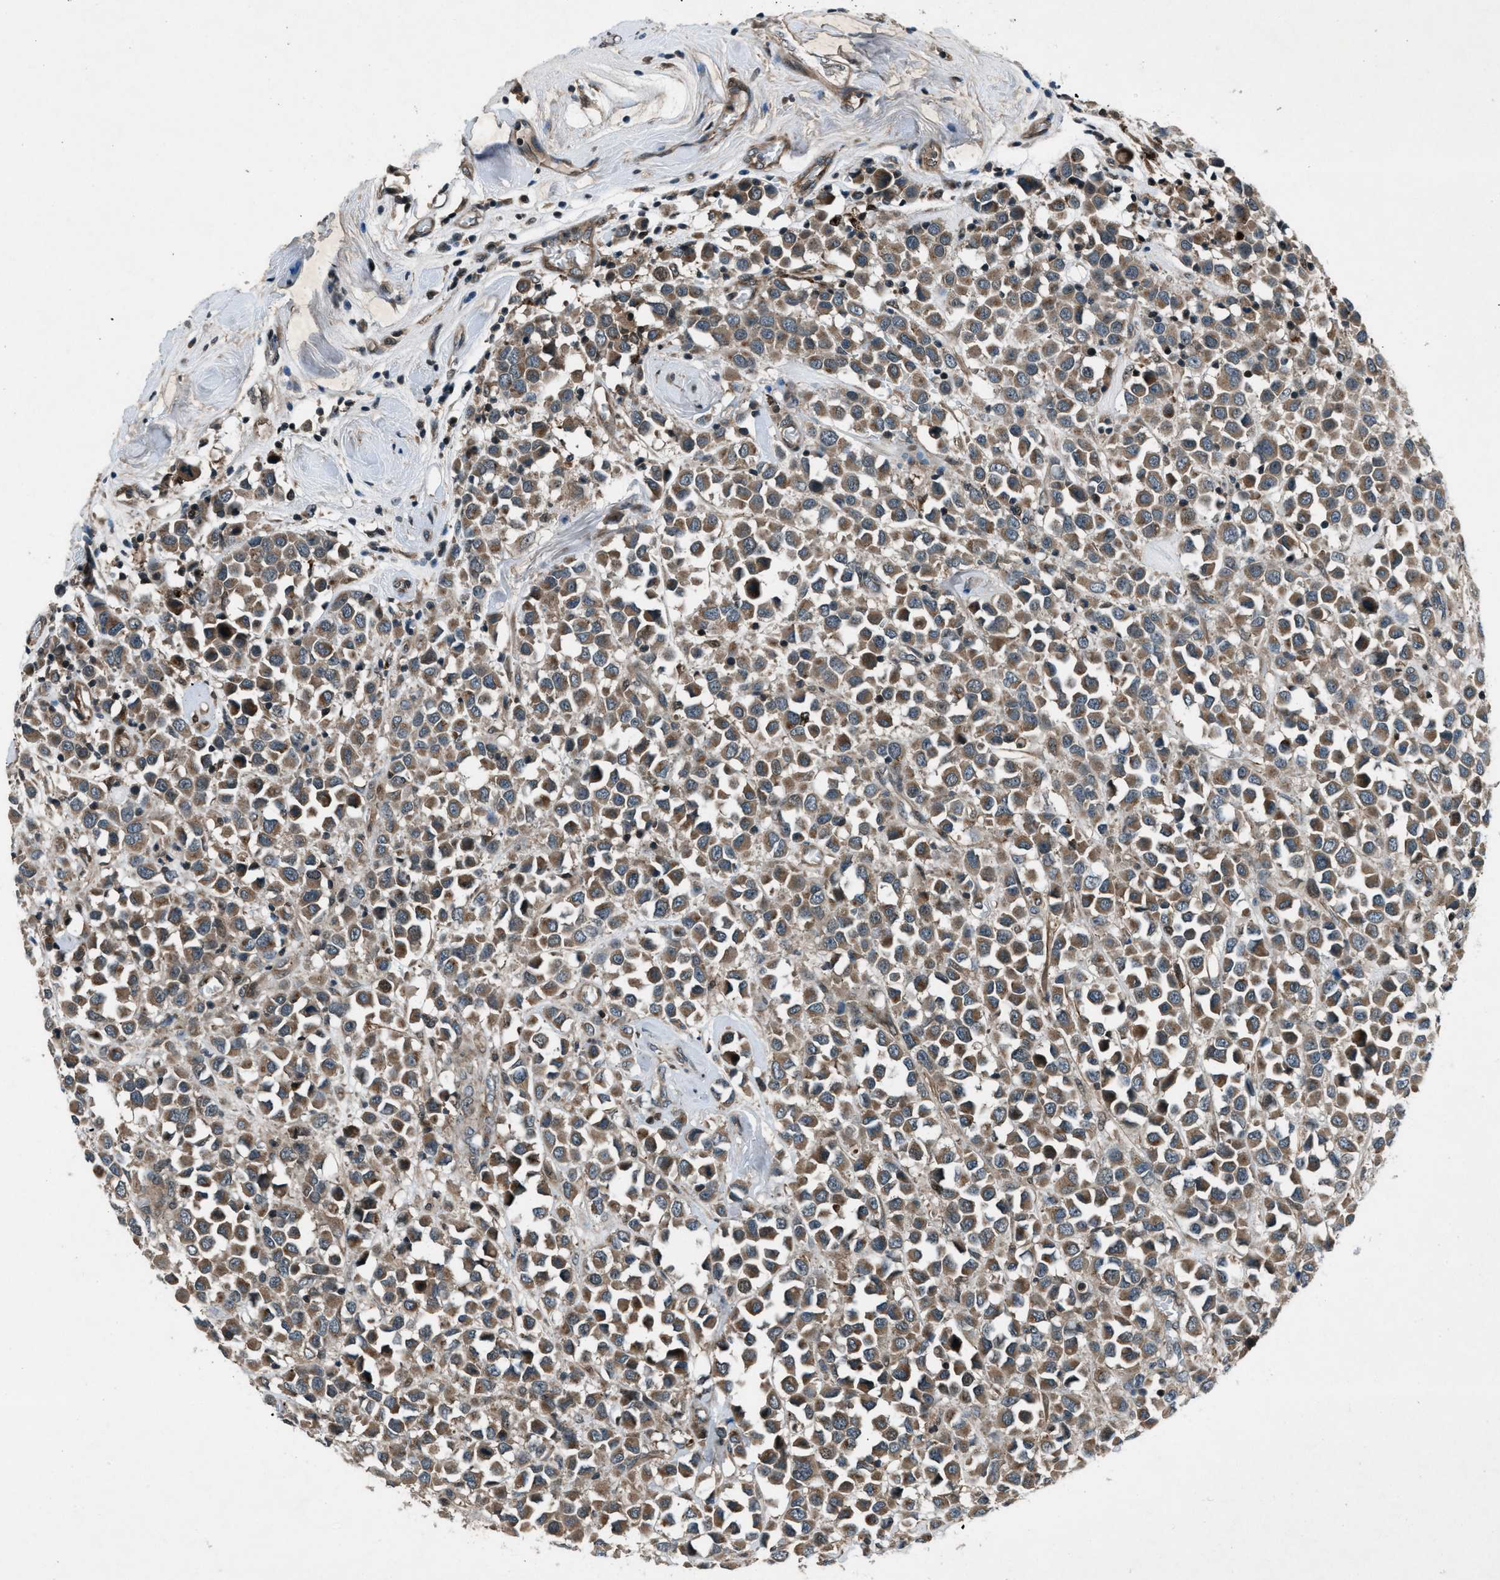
{"staining": {"intensity": "moderate", "quantity": ">75%", "location": "cytoplasmic/membranous"}, "tissue": "breast cancer", "cell_type": "Tumor cells", "image_type": "cancer", "snomed": [{"axis": "morphology", "description": "Duct carcinoma"}, {"axis": "topography", "description": "Breast"}], "caption": "Immunohistochemistry (IHC) (DAB (3,3'-diaminobenzidine)) staining of breast cancer shows moderate cytoplasmic/membranous protein positivity in about >75% of tumor cells.", "gene": "EPSTI1", "patient": {"sex": "female", "age": 61}}